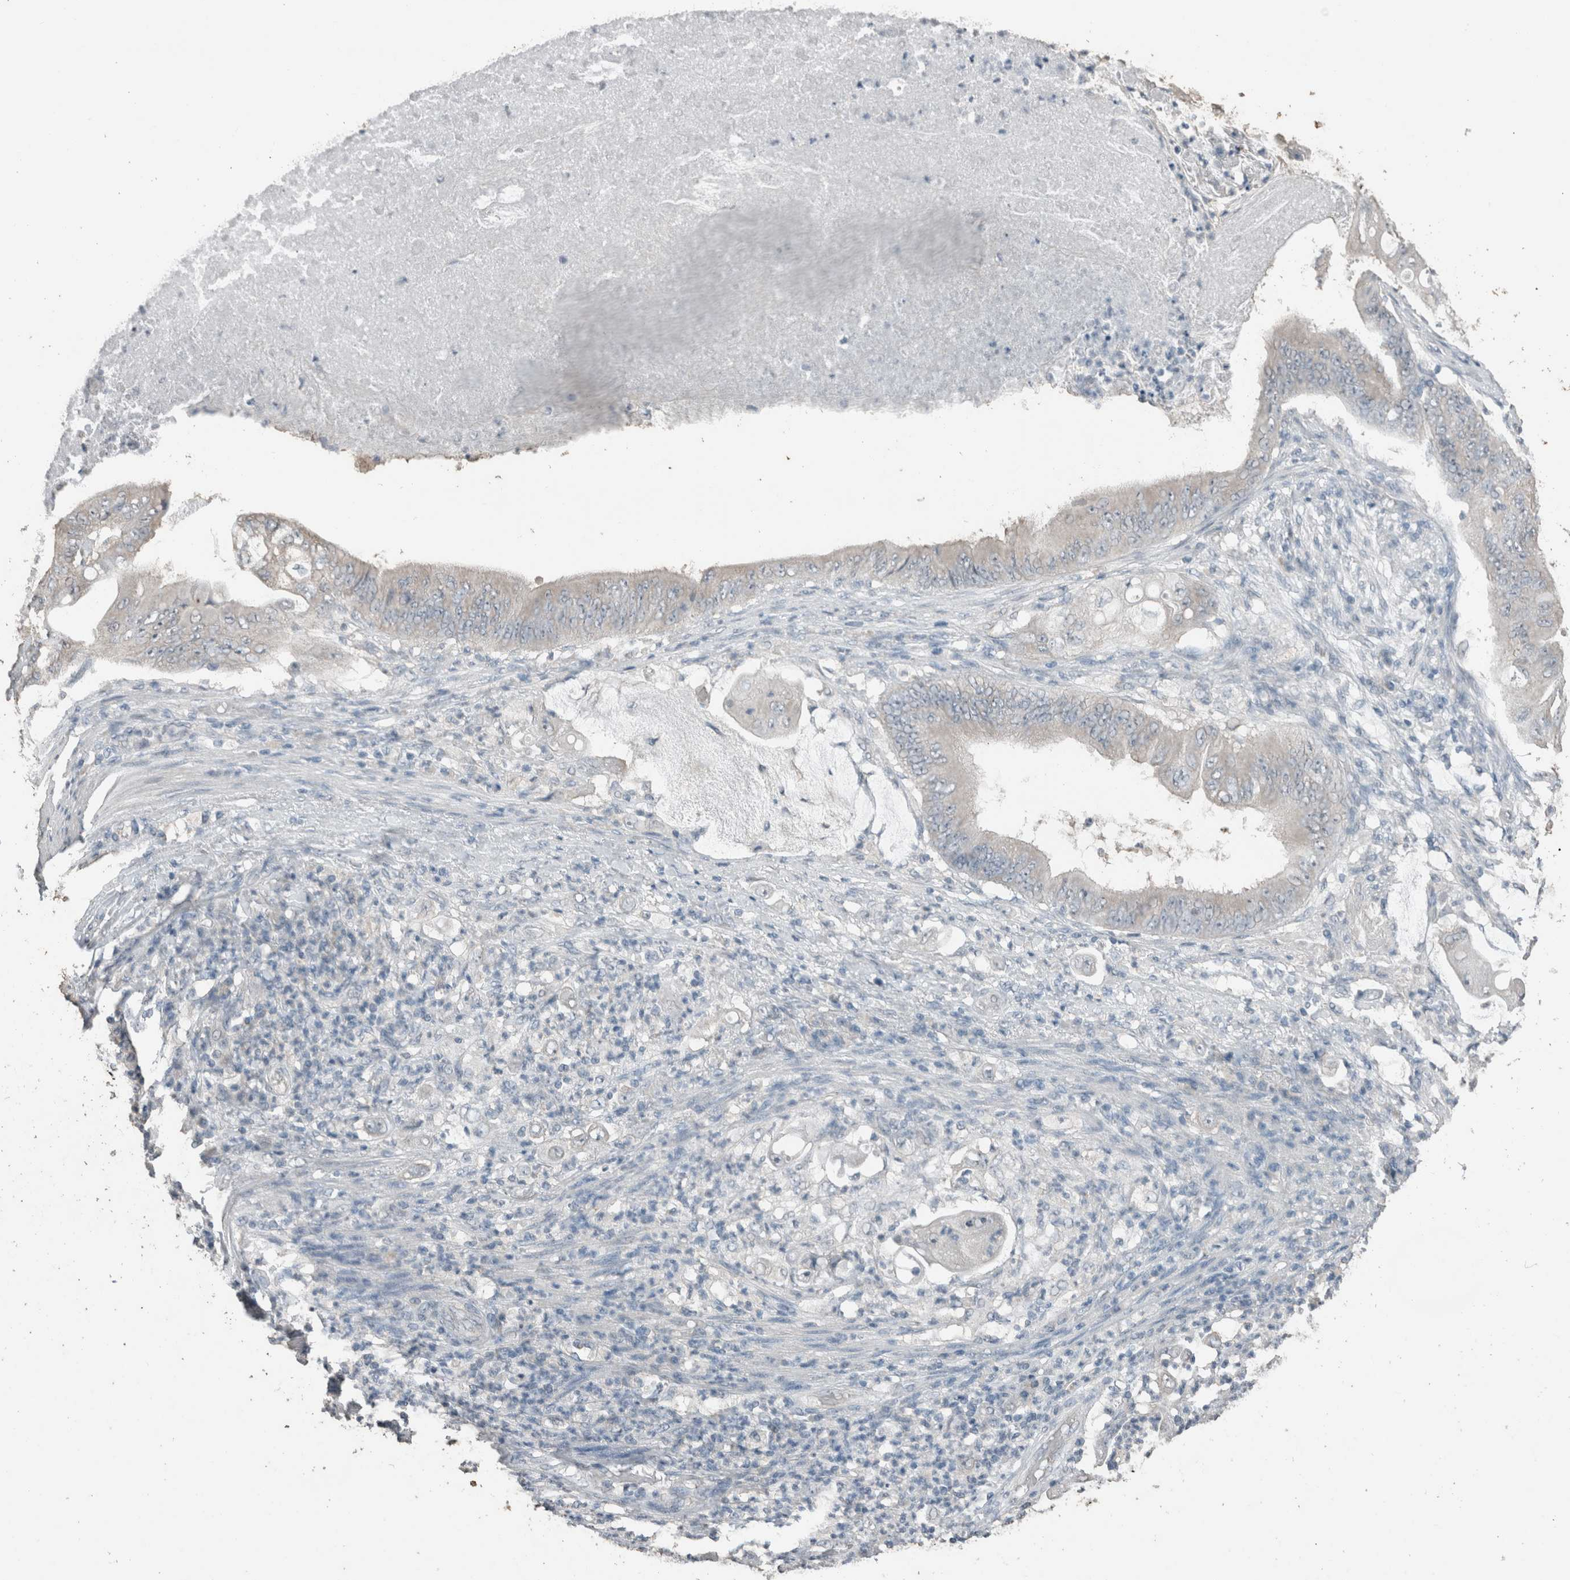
{"staining": {"intensity": "negative", "quantity": "none", "location": "none"}, "tissue": "stomach cancer", "cell_type": "Tumor cells", "image_type": "cancer", "snomed": [{"axis": "morphology", "description": "Adenocarcinoma, NOS"}, {"axis": "topography", "description": "Stomach"}], "caption": "Immunohistochemistry histopathology image of human adenocarcinoma (stomach) stained for a protein (brown), which exhibits no staining in tumor cells.", "gene": "ACVR2B", "patient": {"sex": "female", "age": 73}}